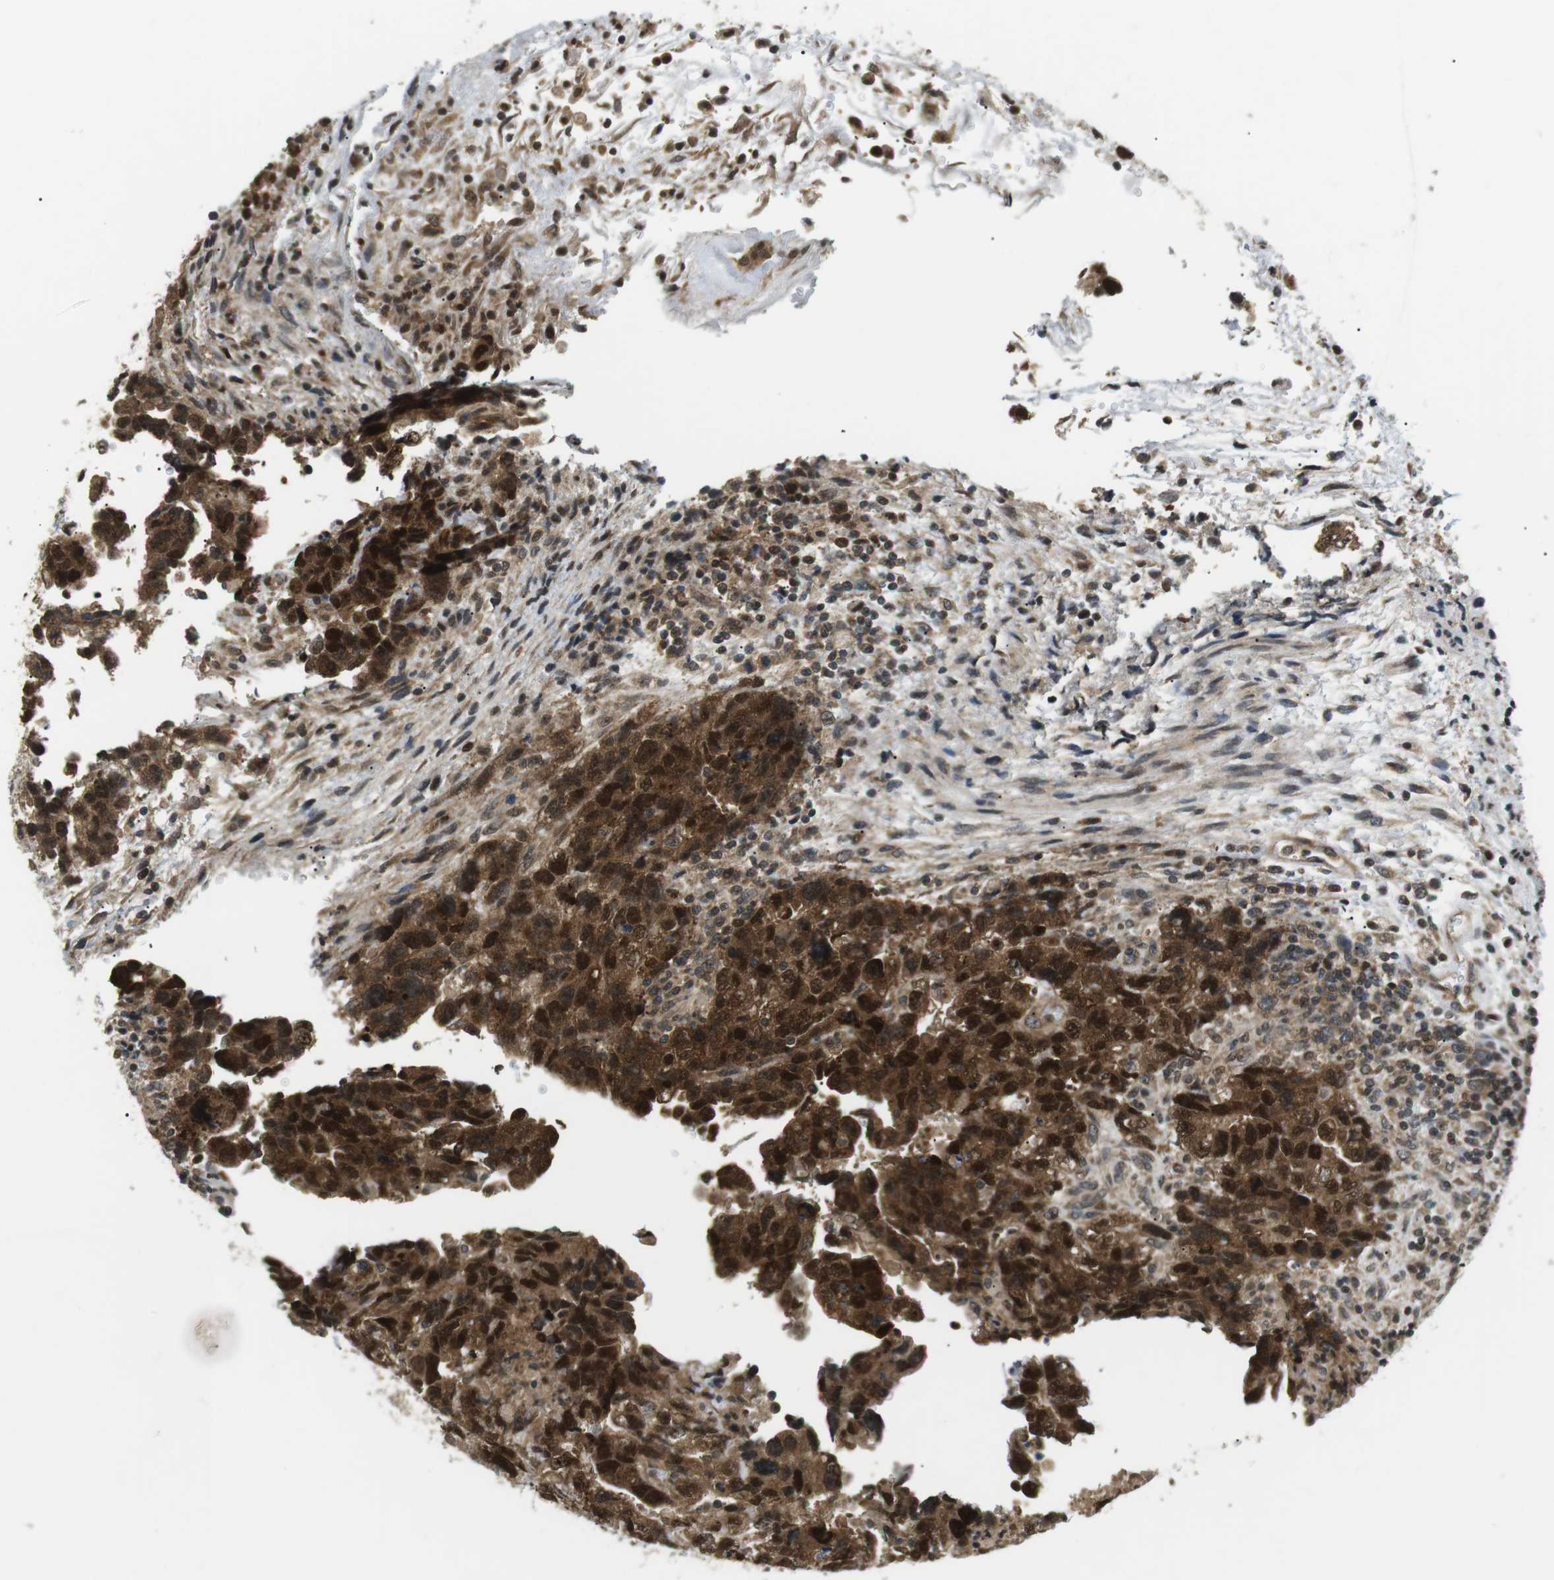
{"staining": {"intensity": "strong", "quantity": ">75%", "location": "cytoplasmic/membranous,nuclear"}, "tissue": "testis cancer", "cell_type": "Tumor cells", "image_type": "cancer", "snomed": [{"axis": "morphology", "description": "Carcinoma, Embryonal, NOS"}, {"axis": "topography", "description": "Testis"}], "caption": "Tumor cells exhibit high levels of strong cytoplasmic/membranous and nuclear expression in about >75% of cells in human testis cancer (embryonal carcinoma).", "gene": "CSNK2B", "patient": {"sex": "male", "age": 36}}